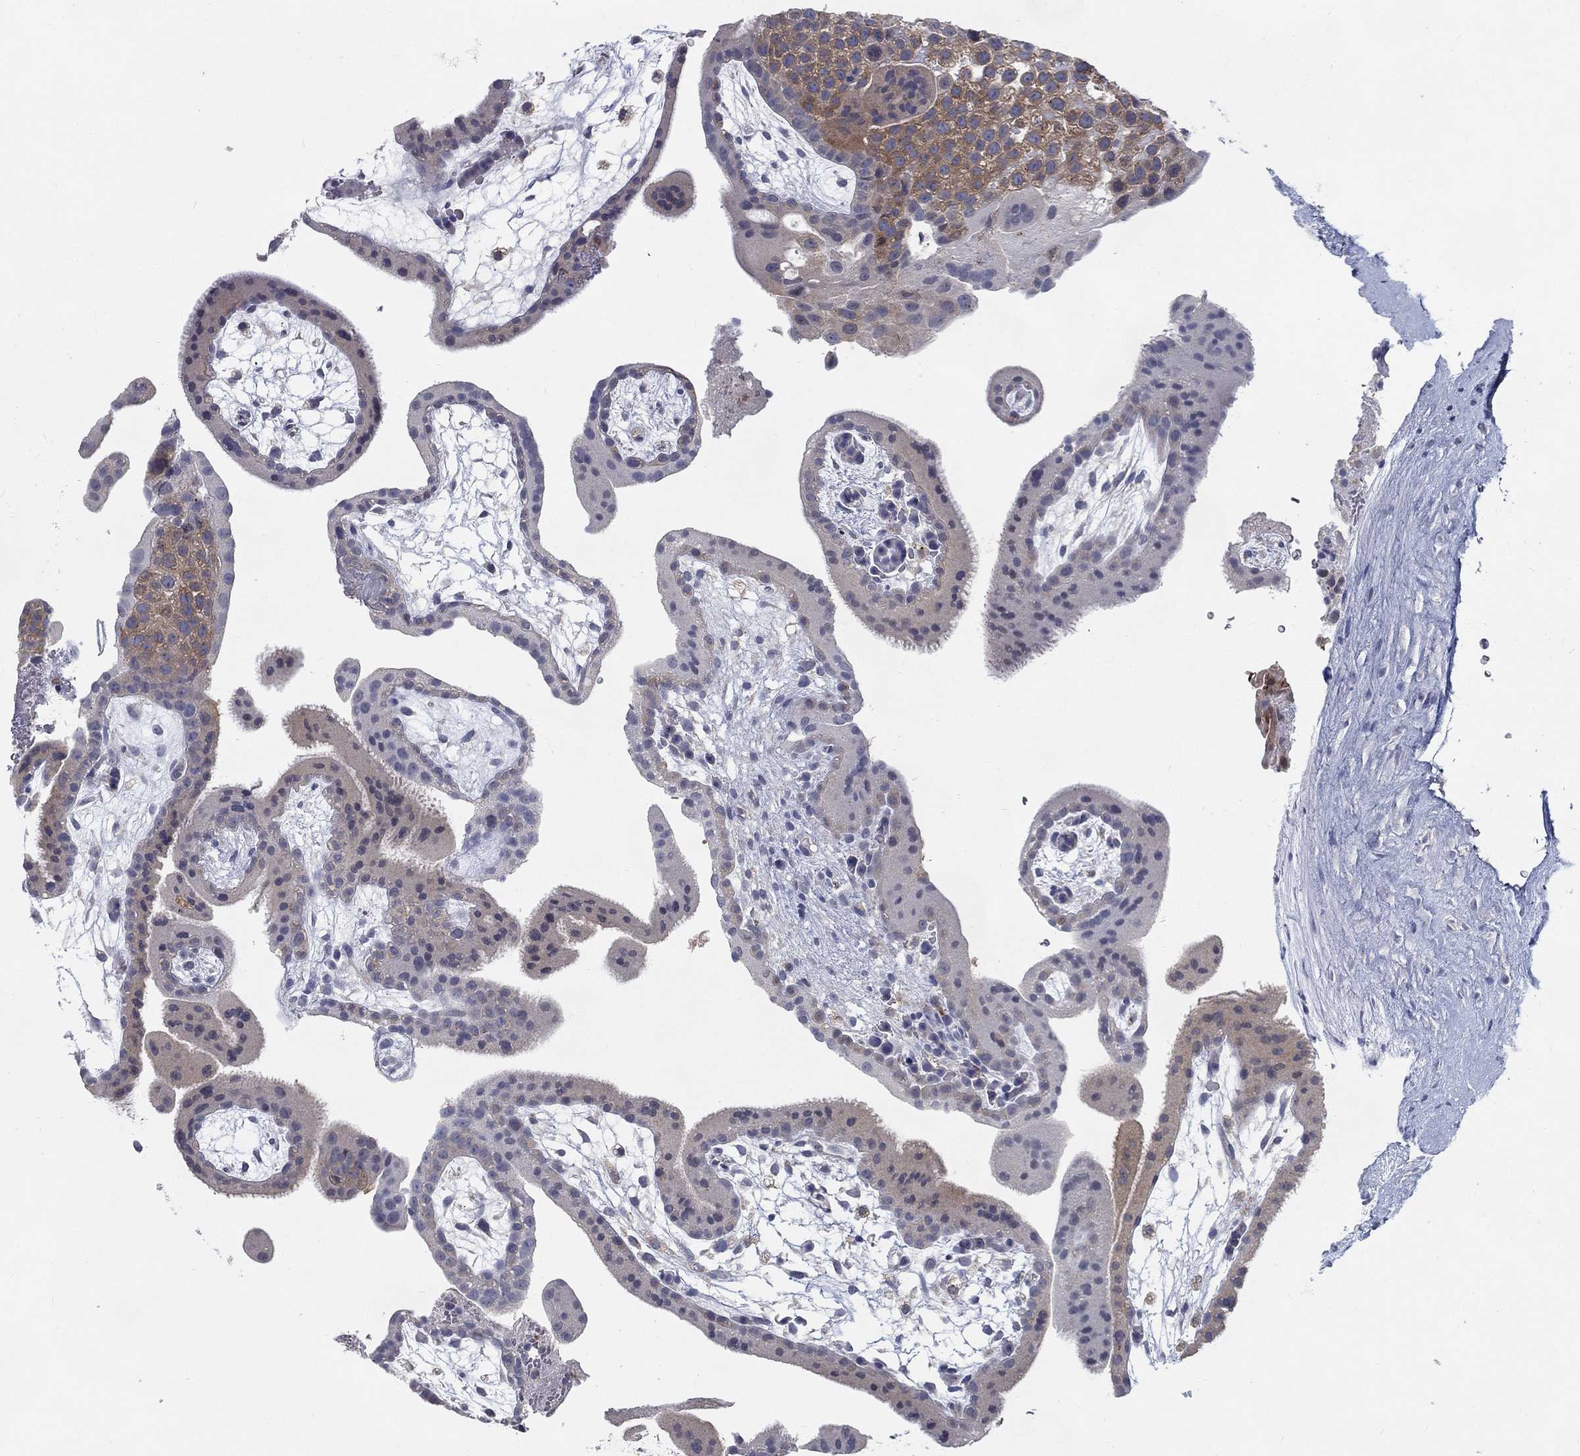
{"staining": {"intensity": "moderate", "quantity": "<25%", "location": "cytoplasmic/membranous"}, "tissue": "placenta", "cell_type": "Trophoblastic cells", "image_type": "normal", "snomed": [{"axis": "morphology", "description": "Normal tissue, NOS"}, {"axis": "topography", "description": "Placenta"}], "caption": "A brown stain shows moderate cytoplasmic/membranous positivity of a protein in trophoblastic cells of unremarkable human placenta. Immunohistochemistry stains the protein of interest in brown and the nuclei are stained blue.", "gene": "MTSS2", "patient": {"sex": "female", "age": 19}}